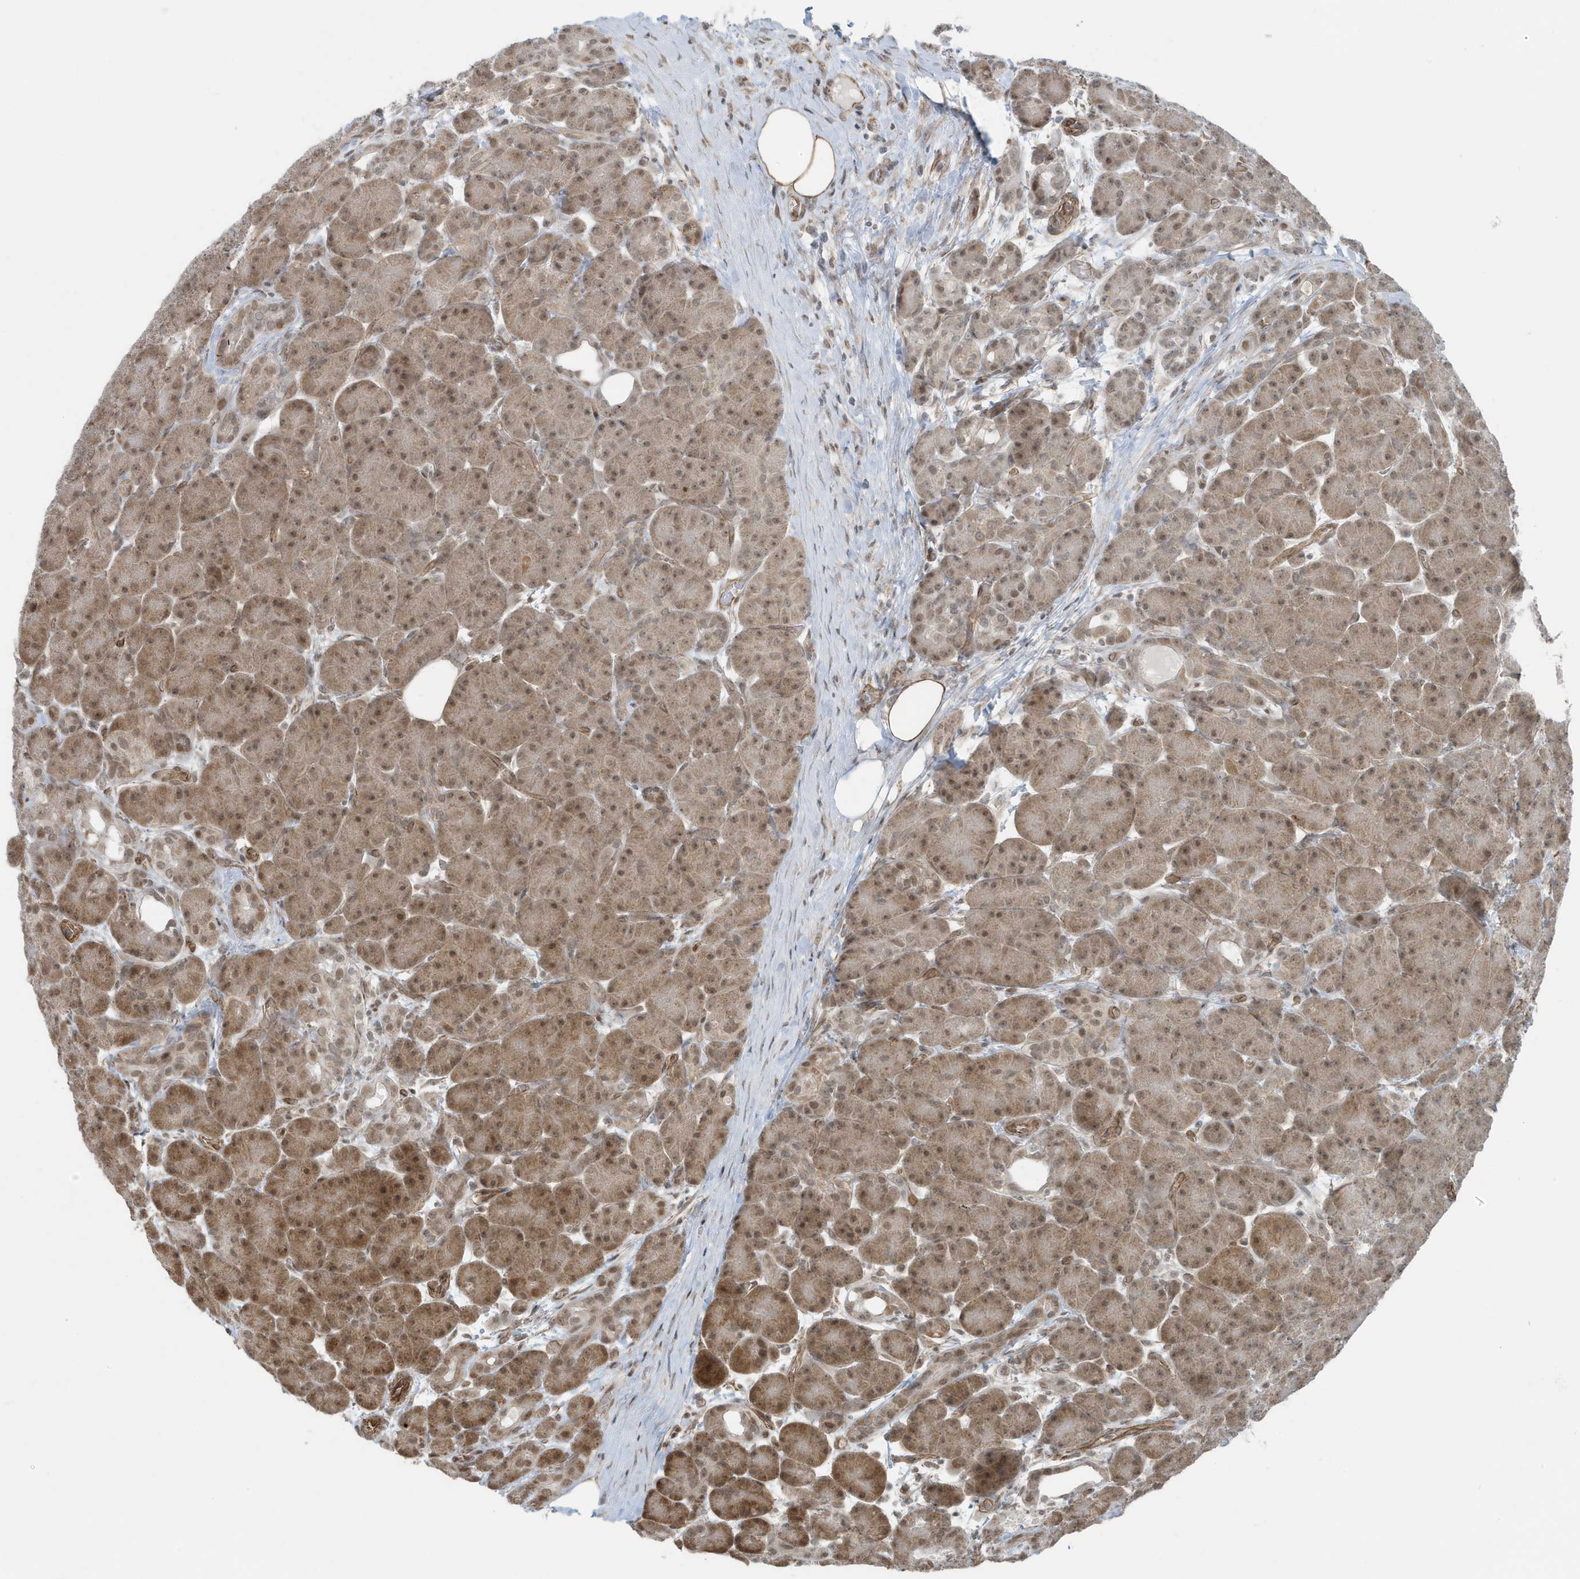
{"staining": {"intensity": "moderate", "quantity": ">75%", "location": "cytoplasmic/membranous,nuclear"}, "tissue": "pancreas", "cell_type": "Exocrine glandular cells", "image_type": "normal", "snomed": [{"axis": "morphology", "description": "Normal tissue, NOS"}, {"axis": "topography", "description": "Pancreas"}], "caption": "High-magnification brightfield microscopy of unremarkable pancreas stained with DAB (3,3'-diaminobenzidine) (brown) and counterstained with hematoxylin (blue). exocrine glandular cells exhibit moderate cytoplasmic/membranous,nuclear staining is present in approximately>75% of cells. (IHC, brightfield microscopy, high magnification).", "gene": "CHCHD4", "patient": {"sex": "male", "age": 63}}